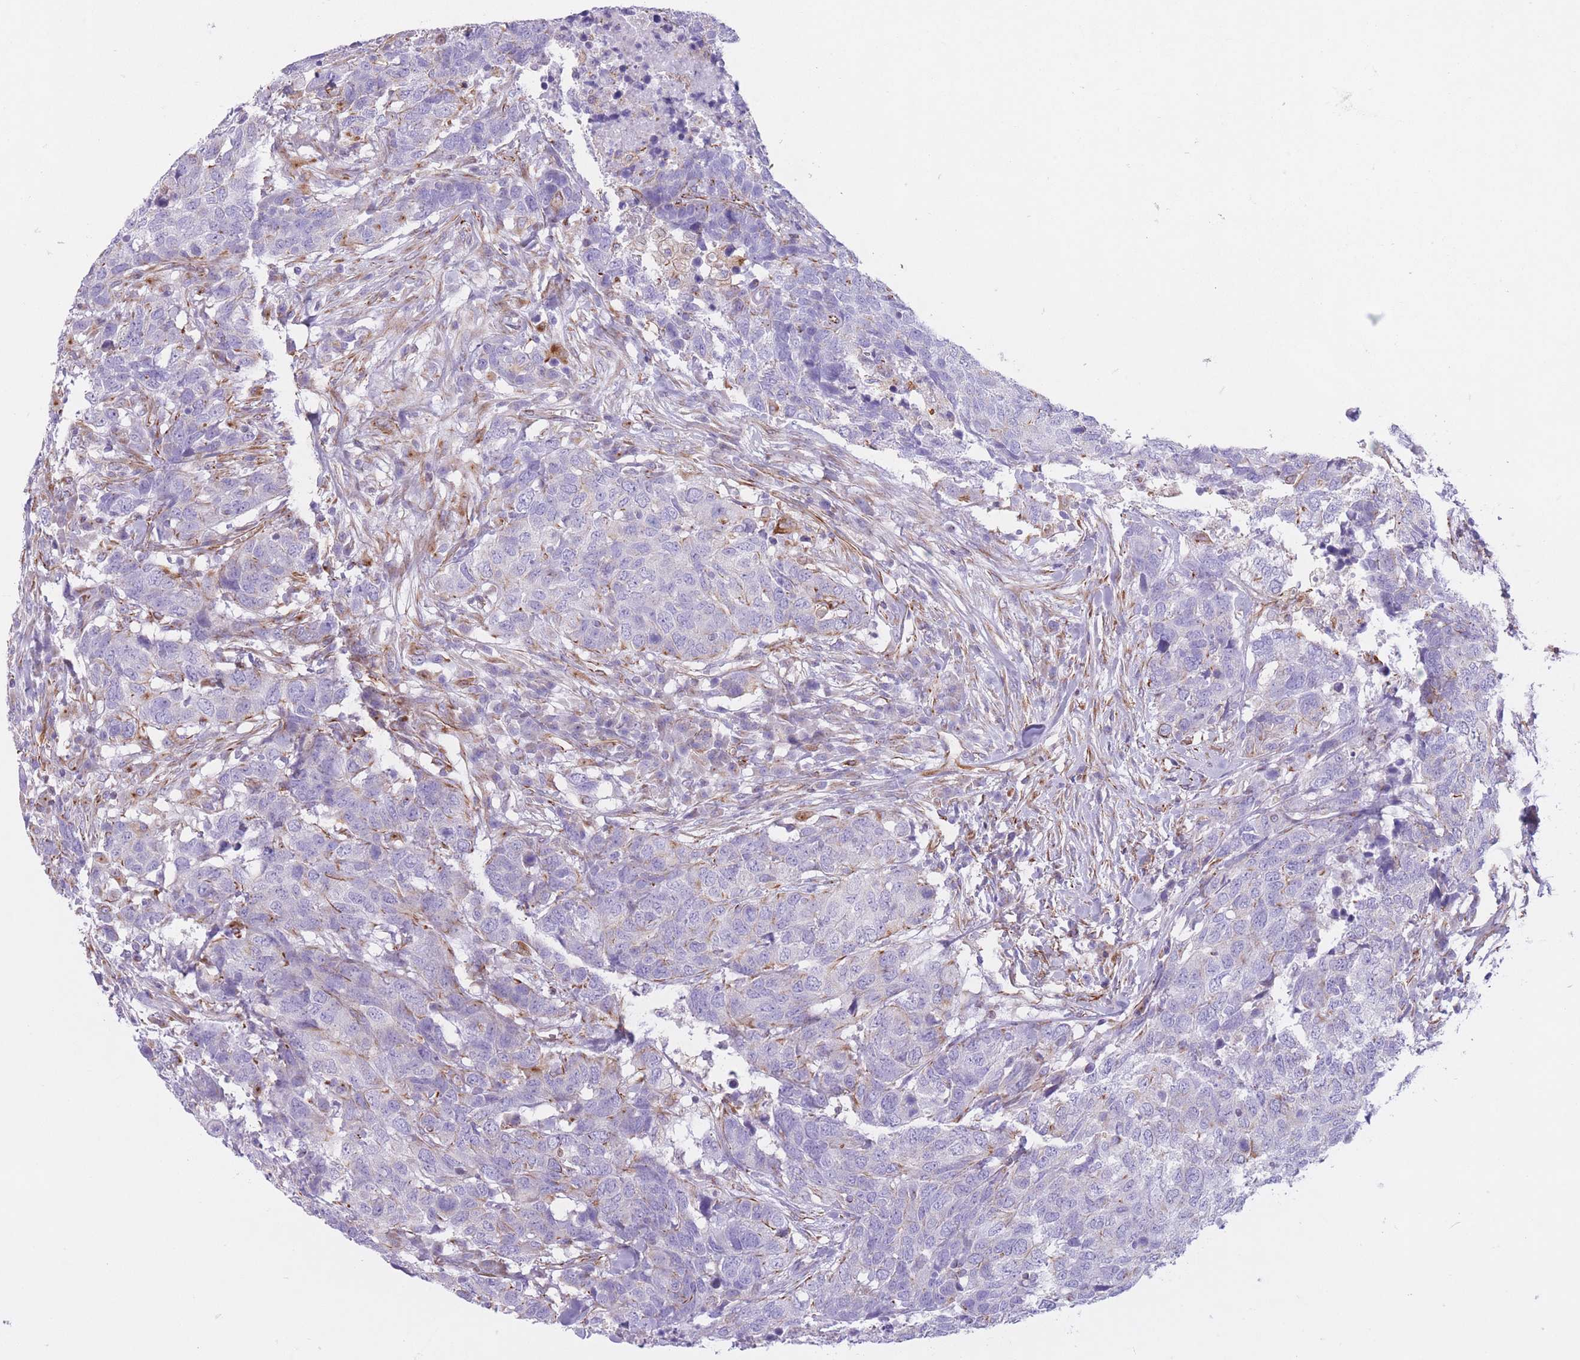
{"staining": {"intensity": "negative", "quantity": "none", "location": "none"}, "tissue": "head and neck cancer", "cell_type": "Tumor cells", "image_type": "cancer", "snomed": [{"axis": "morphology", "description": "Normal tissue, NOS"}, {"axis": "morphology", "description": "Squamous cell carcinoma, NOS"}, {"axis": "topography", "description": "Skeletal muscle"}, {"axis": "topography", "description": "Vascular tissue"}, {"axis": "topography", "description": "Peripheral nerve tissue"}, {"axis": "topography", "description": "Head-Neck"}], "caption": "The immunohistochemistry (IHC) photomicrograph has no significant positivity in tumor cells of squamous cell carcinoma (head and neck) tissue.", "gene": "PTCD1", "patient": {"sex": "male", "age": 66}}